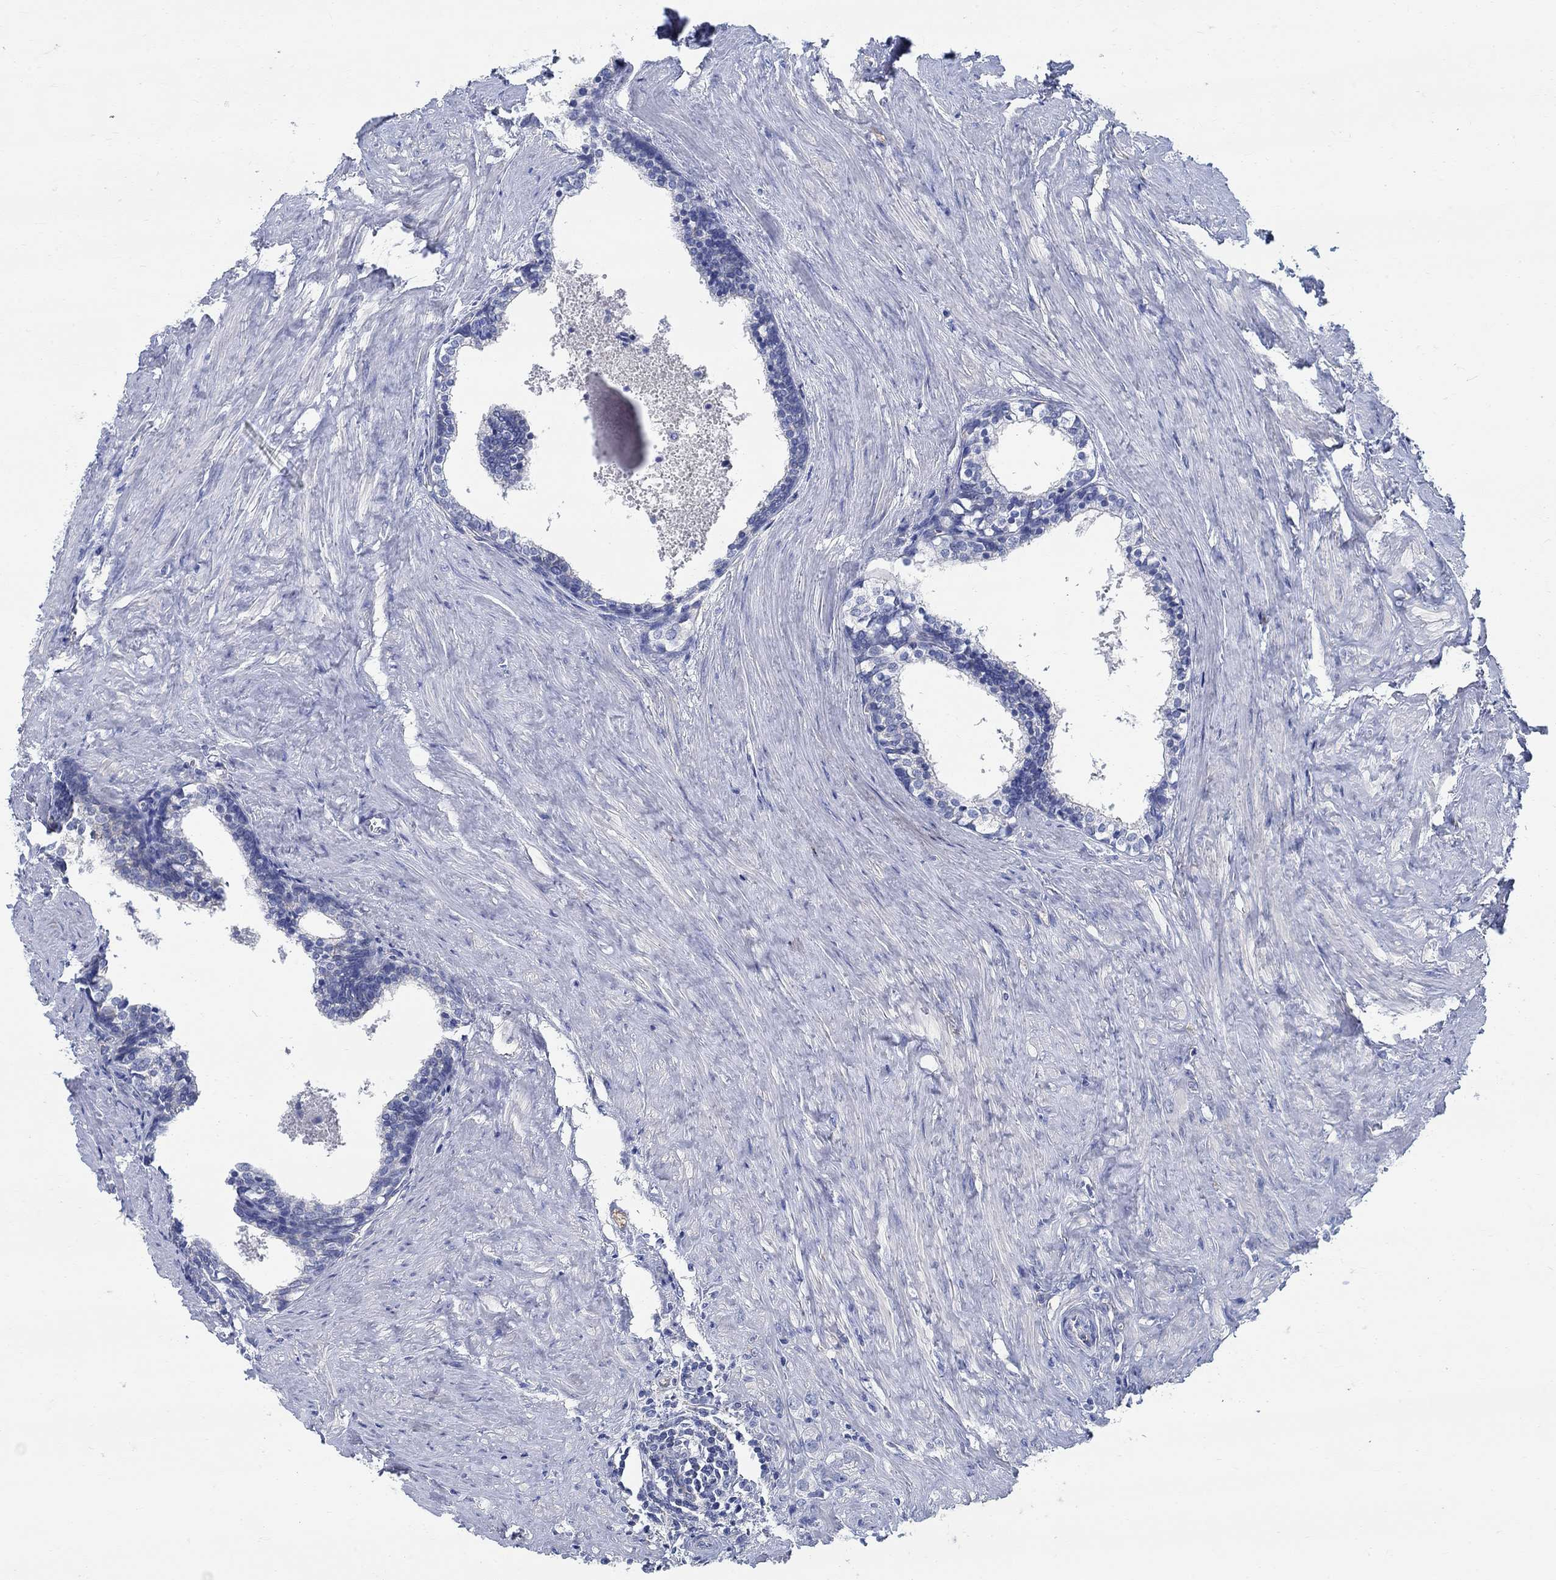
{"staining": {"intensity": "negative", "quantity": "none", "location": "none"}, "tissue": "prostate cancer", "cell_type": "Tumor cells", "image_type": "cancer", "snomed": [{"axis": "morphology", "description": "Adenocarcinoma, NOS"}, {"axis": "topography", "description": "Prostate and seminal vesicle, NOS"}], "caption": "Human adenocarcinoma (prostate) stained for a protein using immunohistochemistry exhibits no expression in tumor cells.", "gene": "TMEM198", "patient": {"sex": "male", "age": 63}}